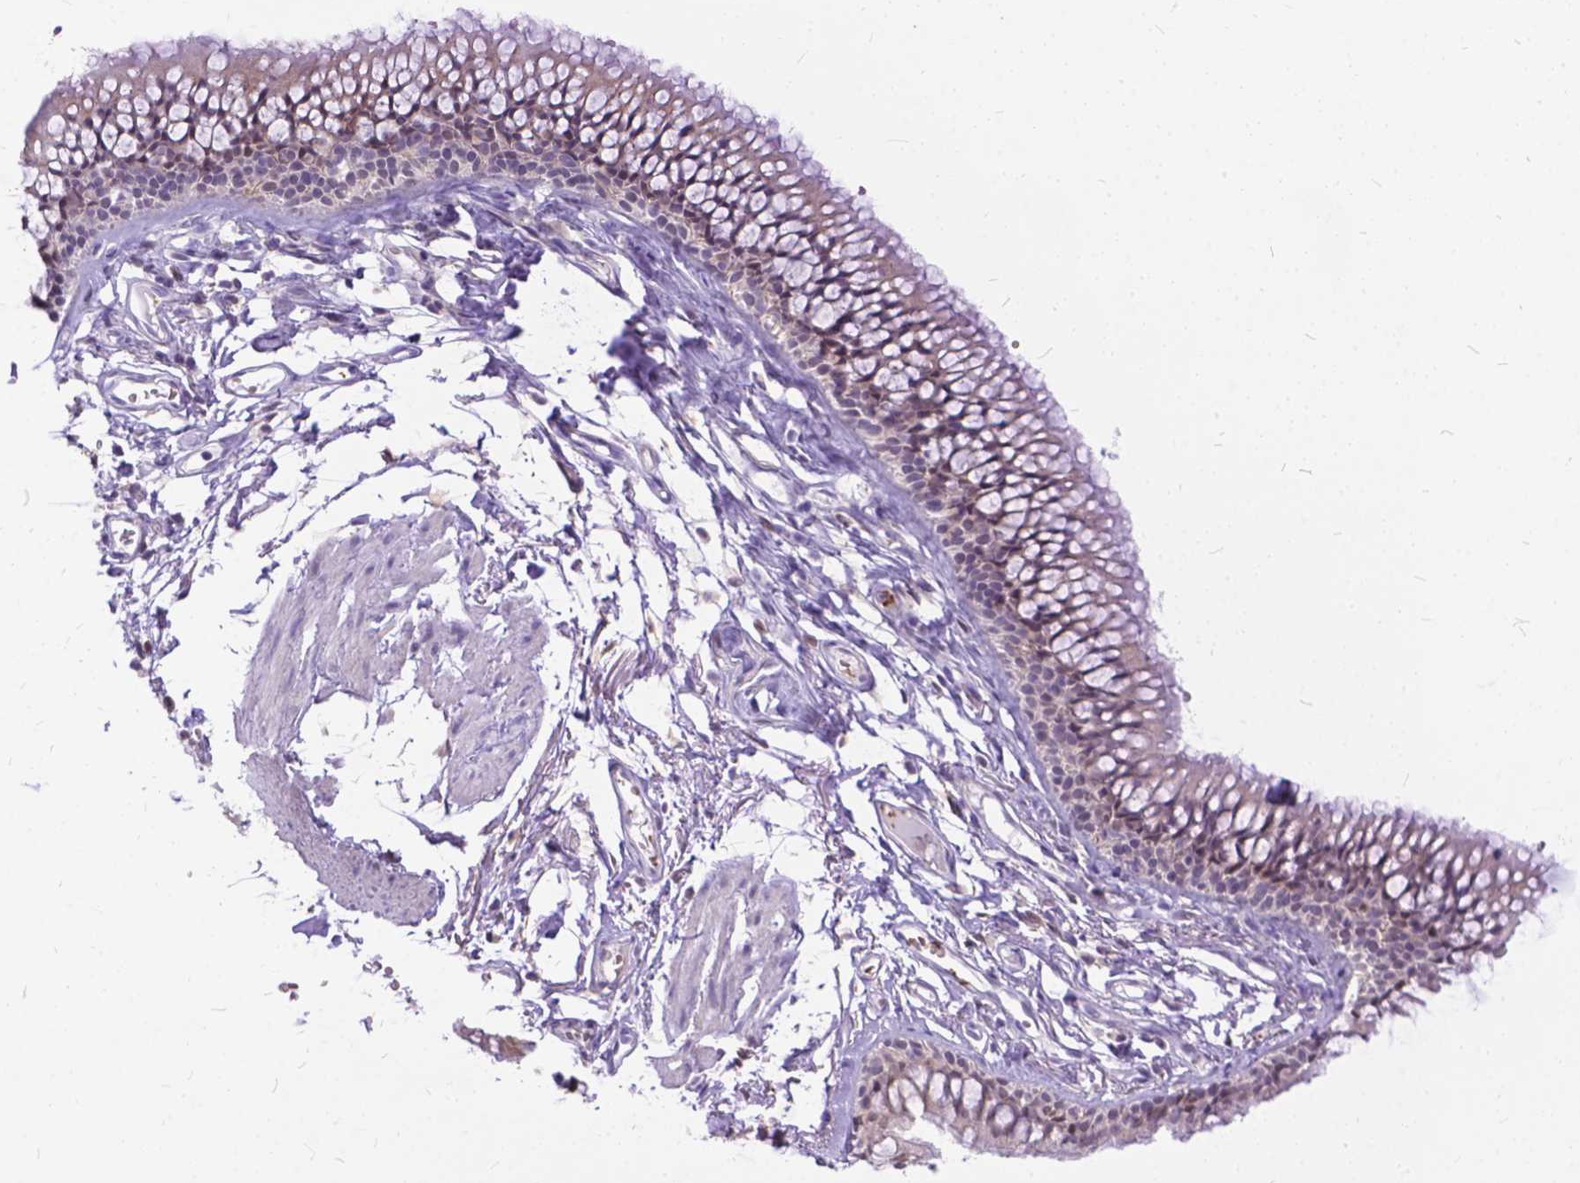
{"staining": {"intensity": "negative", "quantity": "none", "location": "none"}, "tissue": "soft tissue", "cell_type": "Fibroblasts", "image_type": "normal", "snomed": [{"axis": "morphology", "description": "Normal tissue, NOS"}, {"axis": "topography", "description": "Cartilage tissue"}, {"axis": "topography", "description": "Bronchus"}], "caption": "DAB (3,3'-diaminobenzidine) immunohistochemical staining of unremarkable soft tissue displays no significant staining in fibroblasts.", "gene": "TMEM169", "patient": {"sex": "female", "age": 79}}